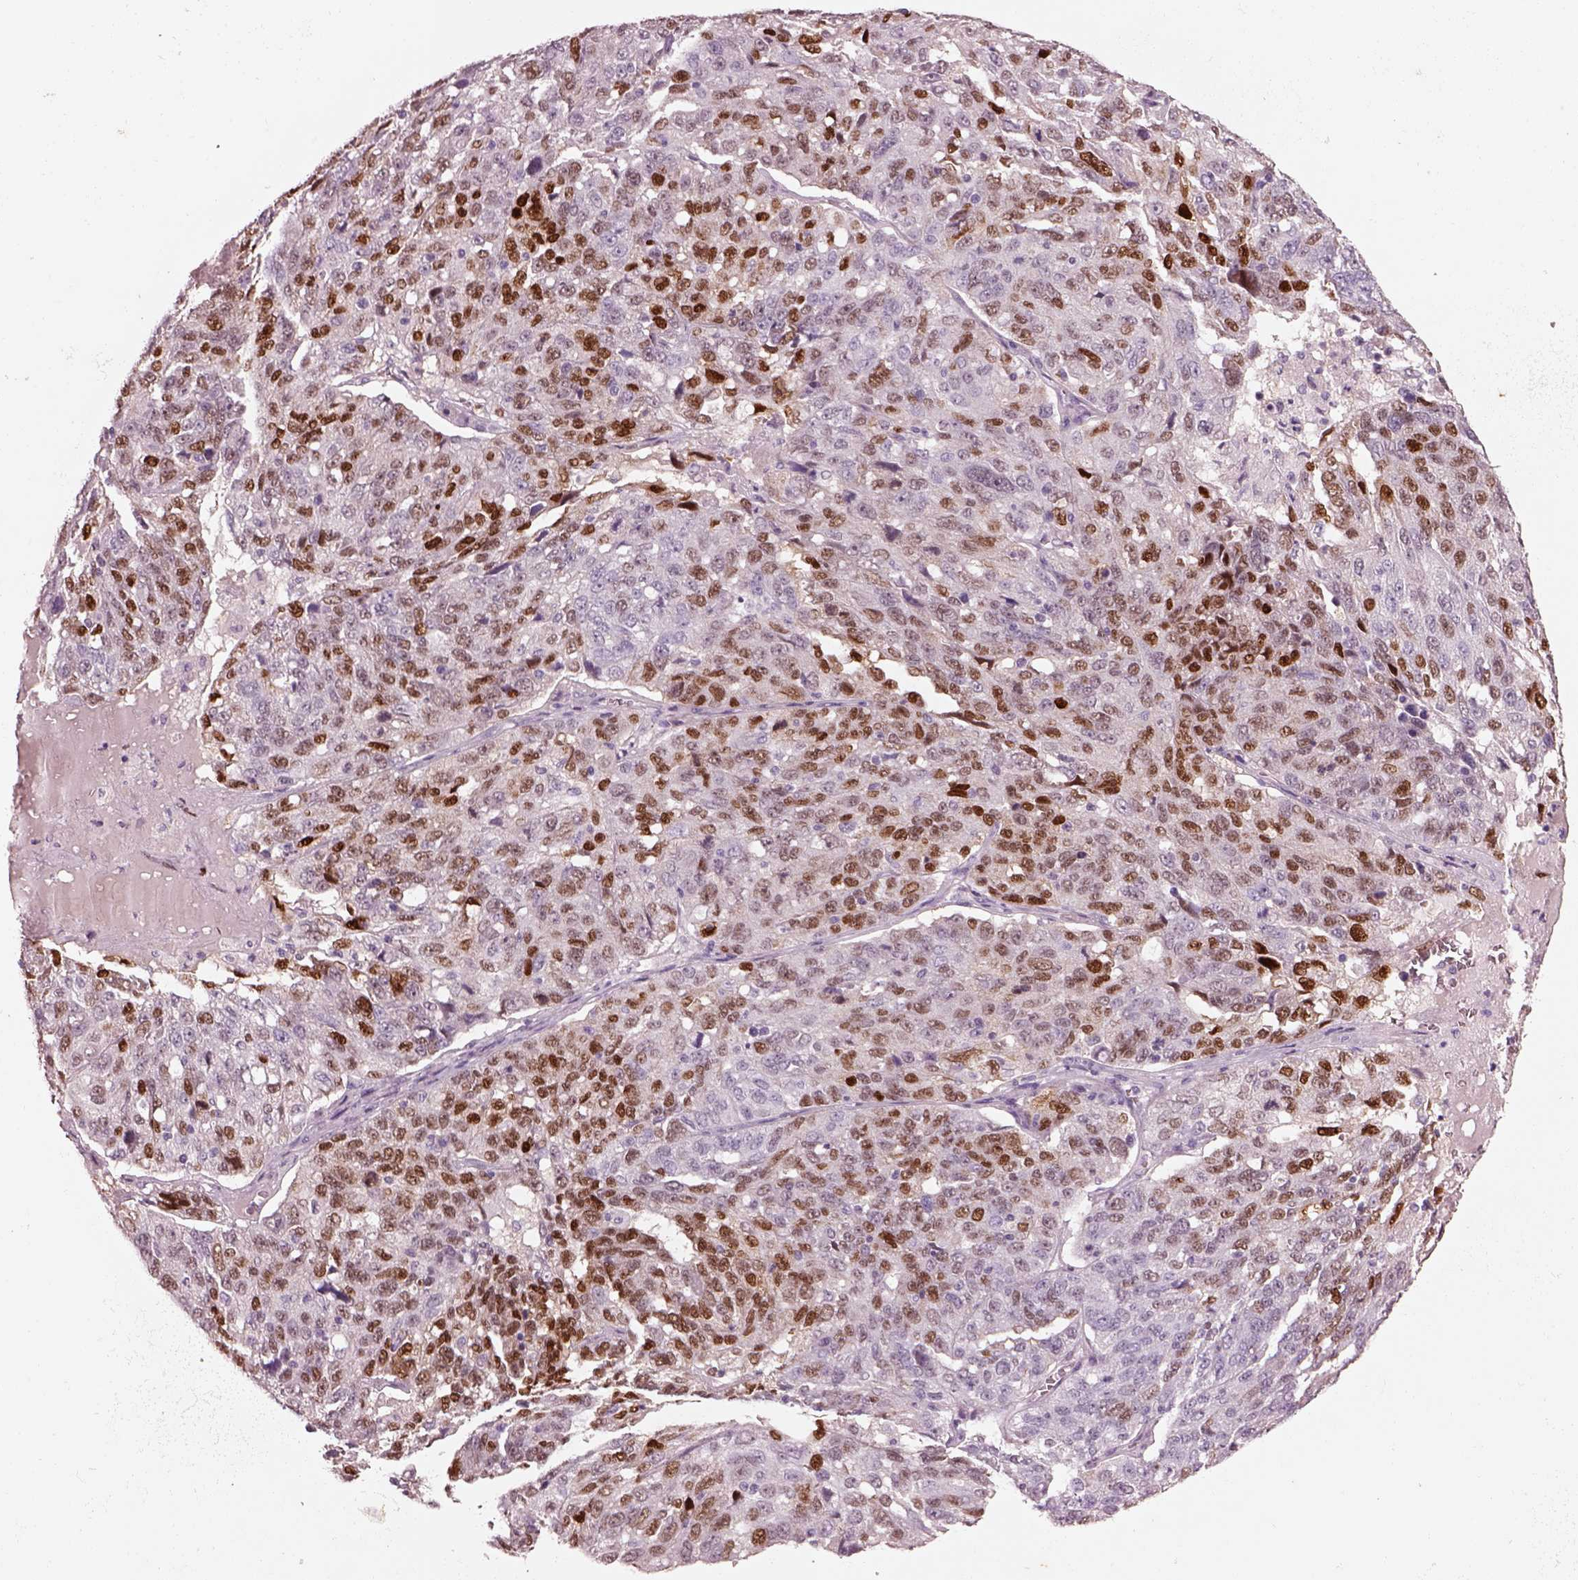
{"staining": {"intensity": "strong", "quantity": "25%-75%", "location": "nuclear"}, "tissue": "ovarian cancer", "cell_type": "Tumor cells", "image_type": "cancer", "snomed": [{"axis": "morphology", "description": "Cystadenocarcinoma, serous, NOS"}, {"axis": "topography", "description": "Ovary"}], "caption": "Strong nuclear positivity for a protein is identified in approximately 25%-75% of tumor cells of serous cystadenocarcinoma (ovarian) using immunohistochemistry (IHC).", "gene": "SOX9", "patient": {"sex": "female", "age": 71}}